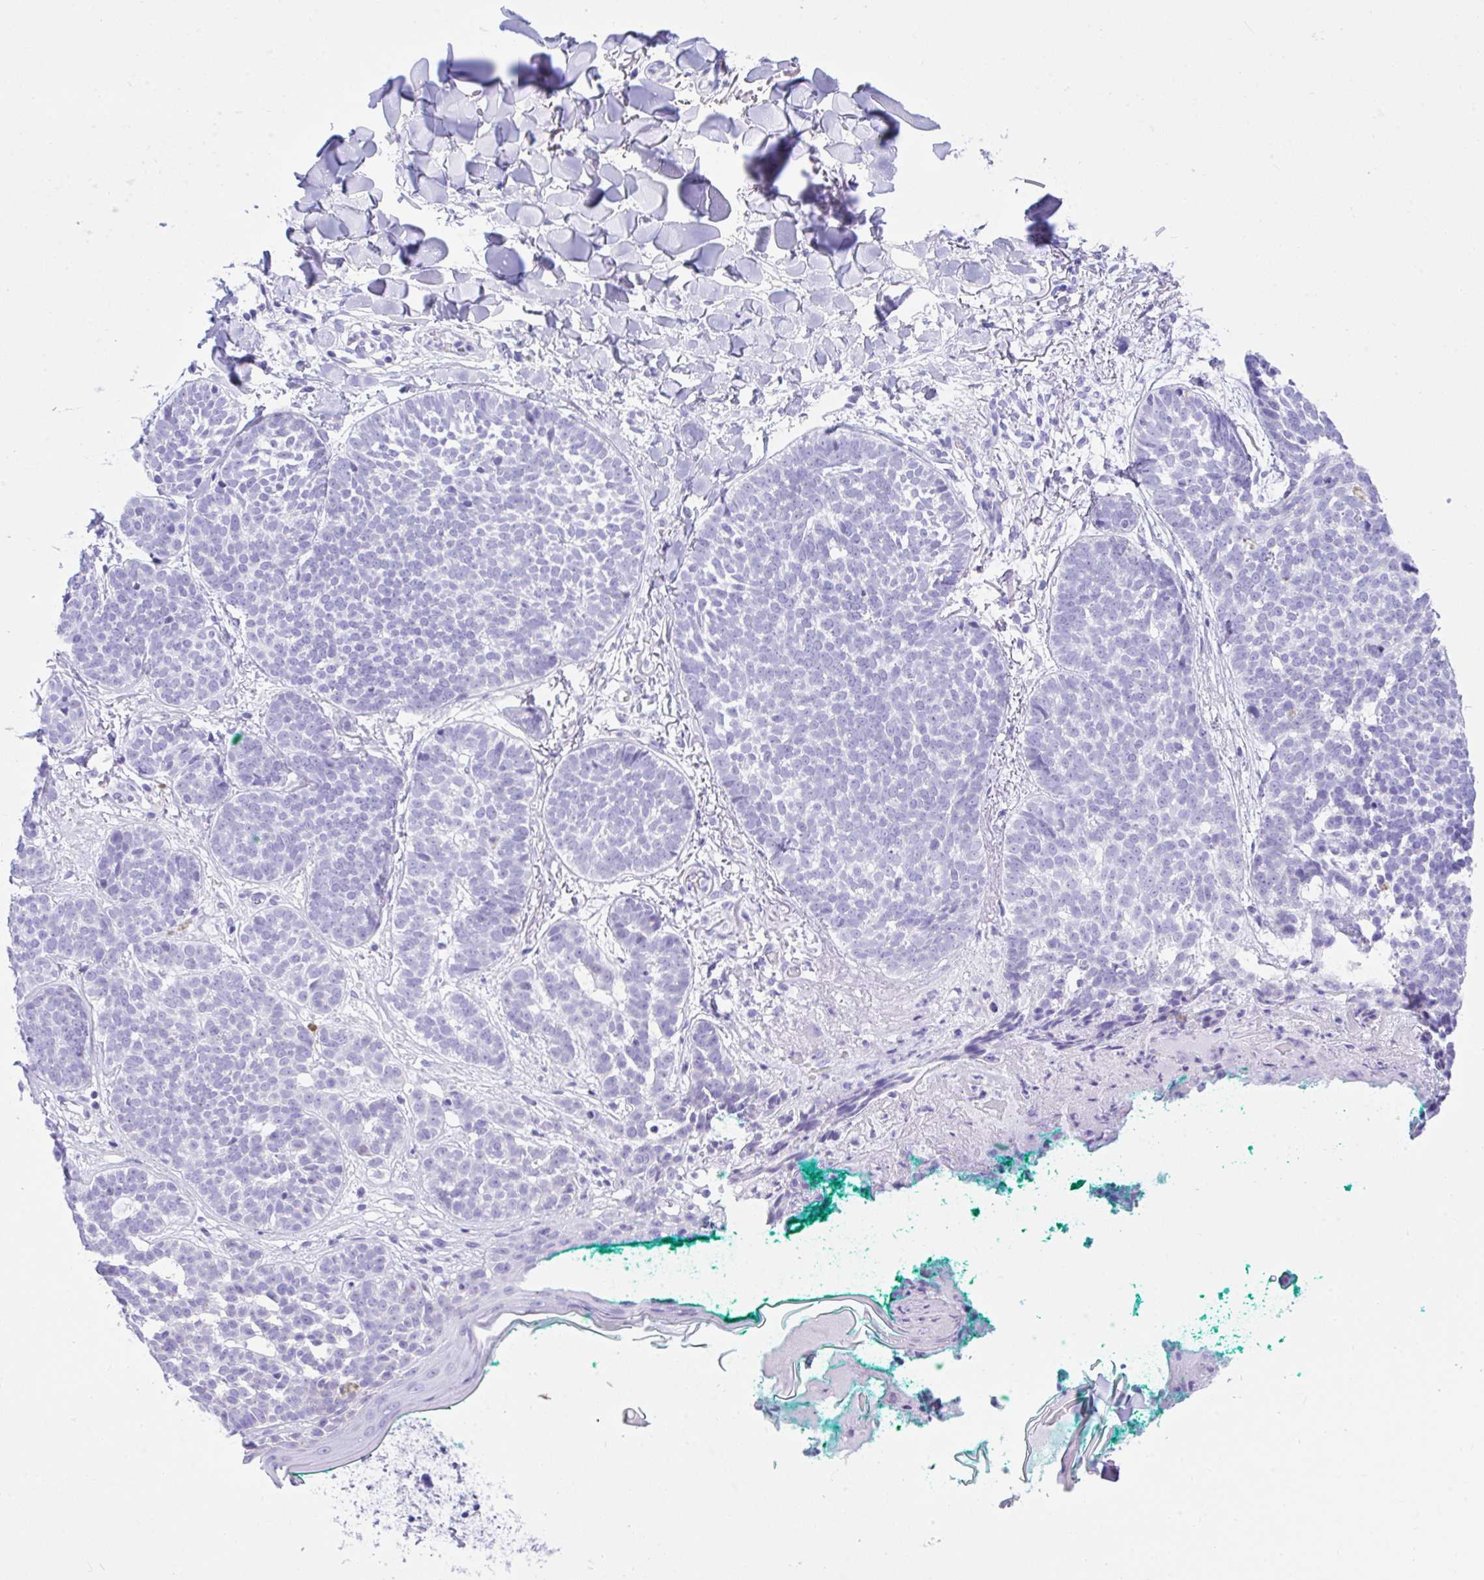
{"staining": {"intensity": "negative", "quantity": "none", "location": "none"}, "tissue": "skin cancer", "cell_type": "Tumor cells", "image_type": "cancer", "snomed": [{"axis": "morphology", "description": "Basal cell carcinoma"}, {"axis": "topography", "description": "Skin"}, {"axis": "topography", "description": "Skin of neck"}, {"axis": "topography", "description": "Skin of shoulder"}, {"axis": "topography", "description": "Skin of back"}], "caption": "IHC micrograph of neoplastic tissue: skin basal cell carcinoma stained with DAB (3,3'-diaminobenzidine) reveals no significant protein expression in tumor cells.", "gene": "SEL1L2", "patient": {"sex": "male", "age": 80}}